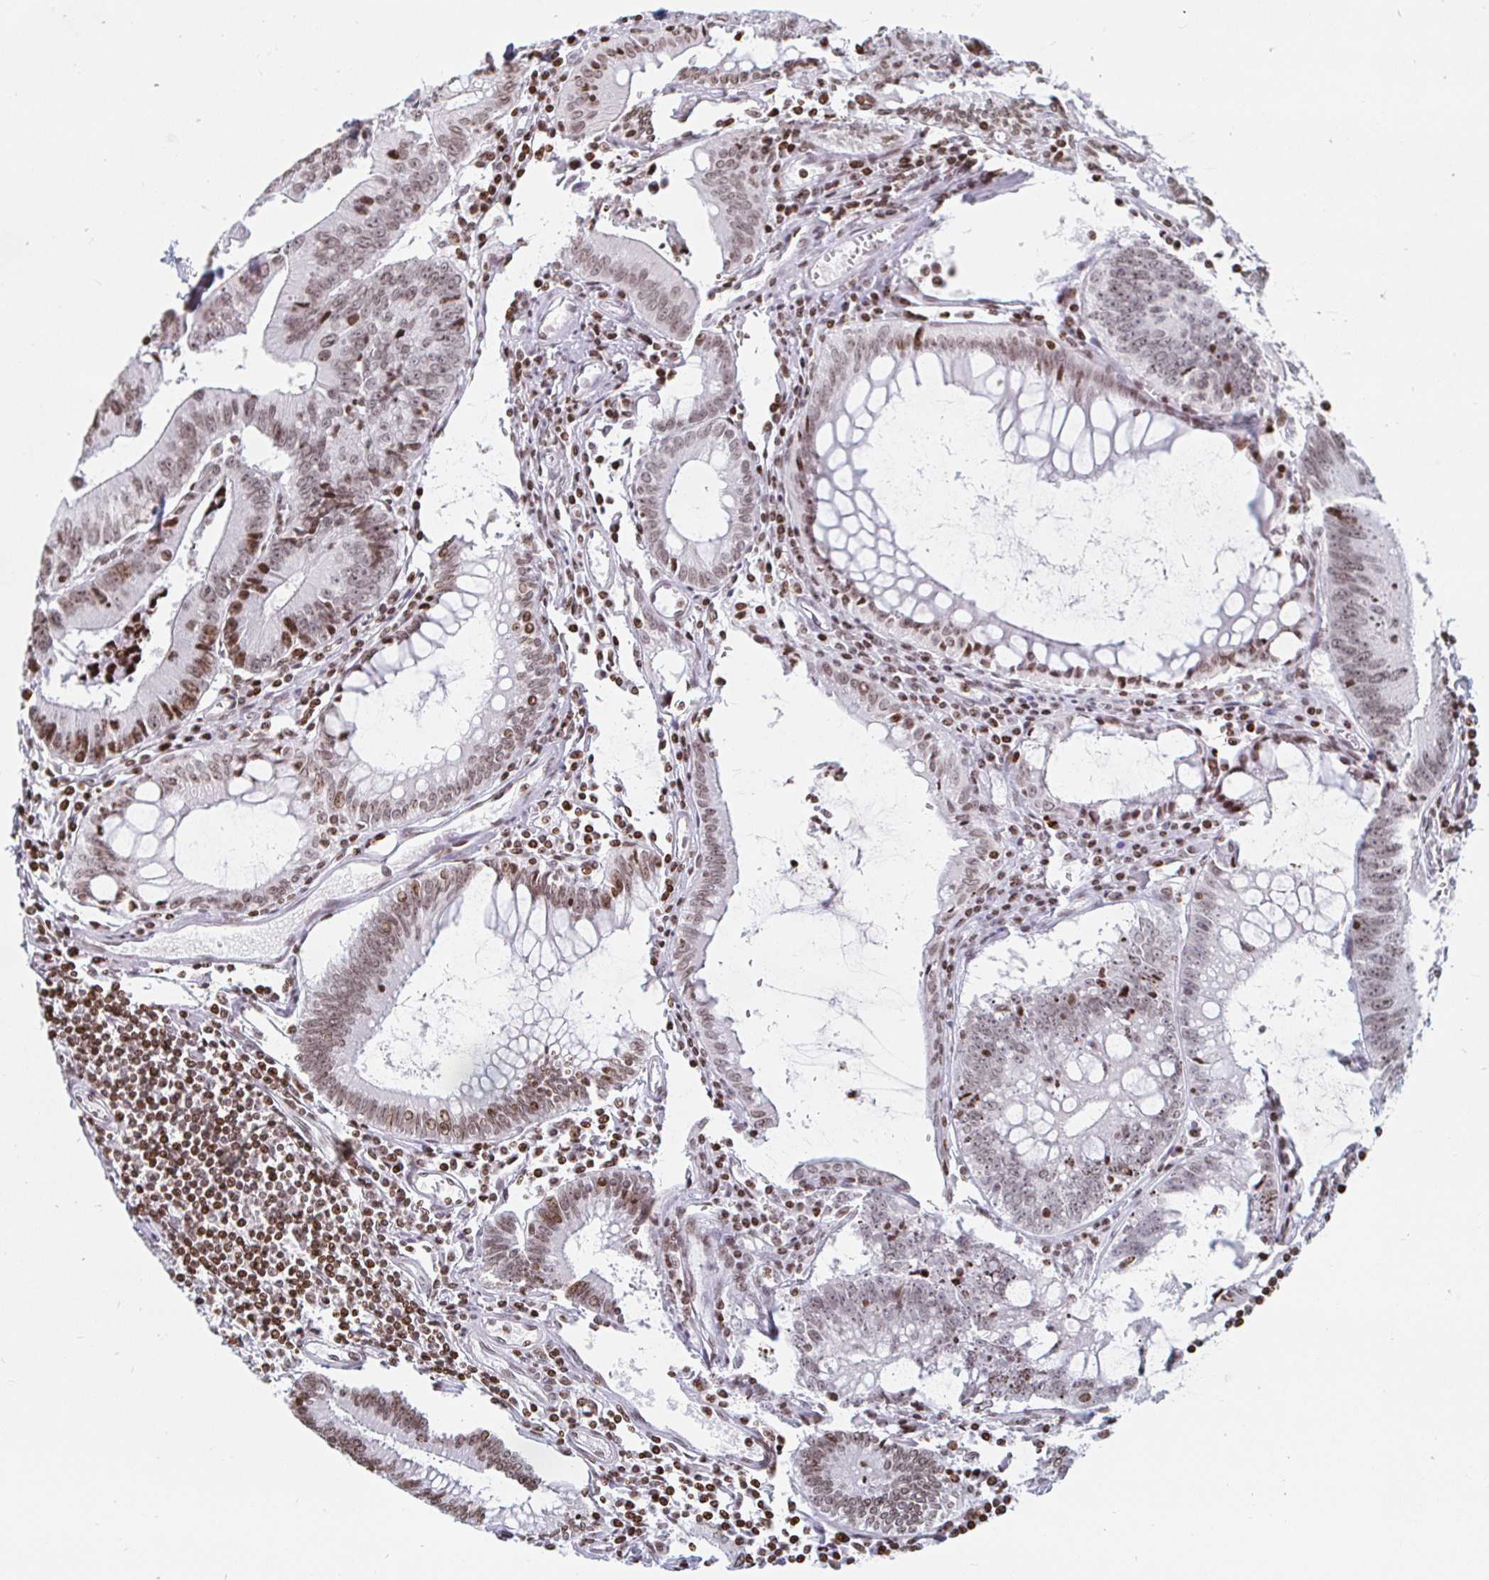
{"staining": {"intensity": "moderate", "quantity": ">75%", "location": "nuclear"}, "tissue": "colorectal cancer", "cell_type": "Tumor cells", "image_type": "cancer", "snomed": [{"axis": "morphology", "description": "Adenocarcinoma, NOS"}, {"axis": "topography", "description": "Rectum"}], "caption": "Immunohistochemistry image of neoplastic tissue: human colorectal cancer (adenocarcinoma) stained using IHC reveals medium levels of moderate protein expression localized specifically in the nuclear of tumor cells, appearing as a nuclear brown color.", "gene": "HOXC10", "patient": {"sex": "female", "age": 81}}